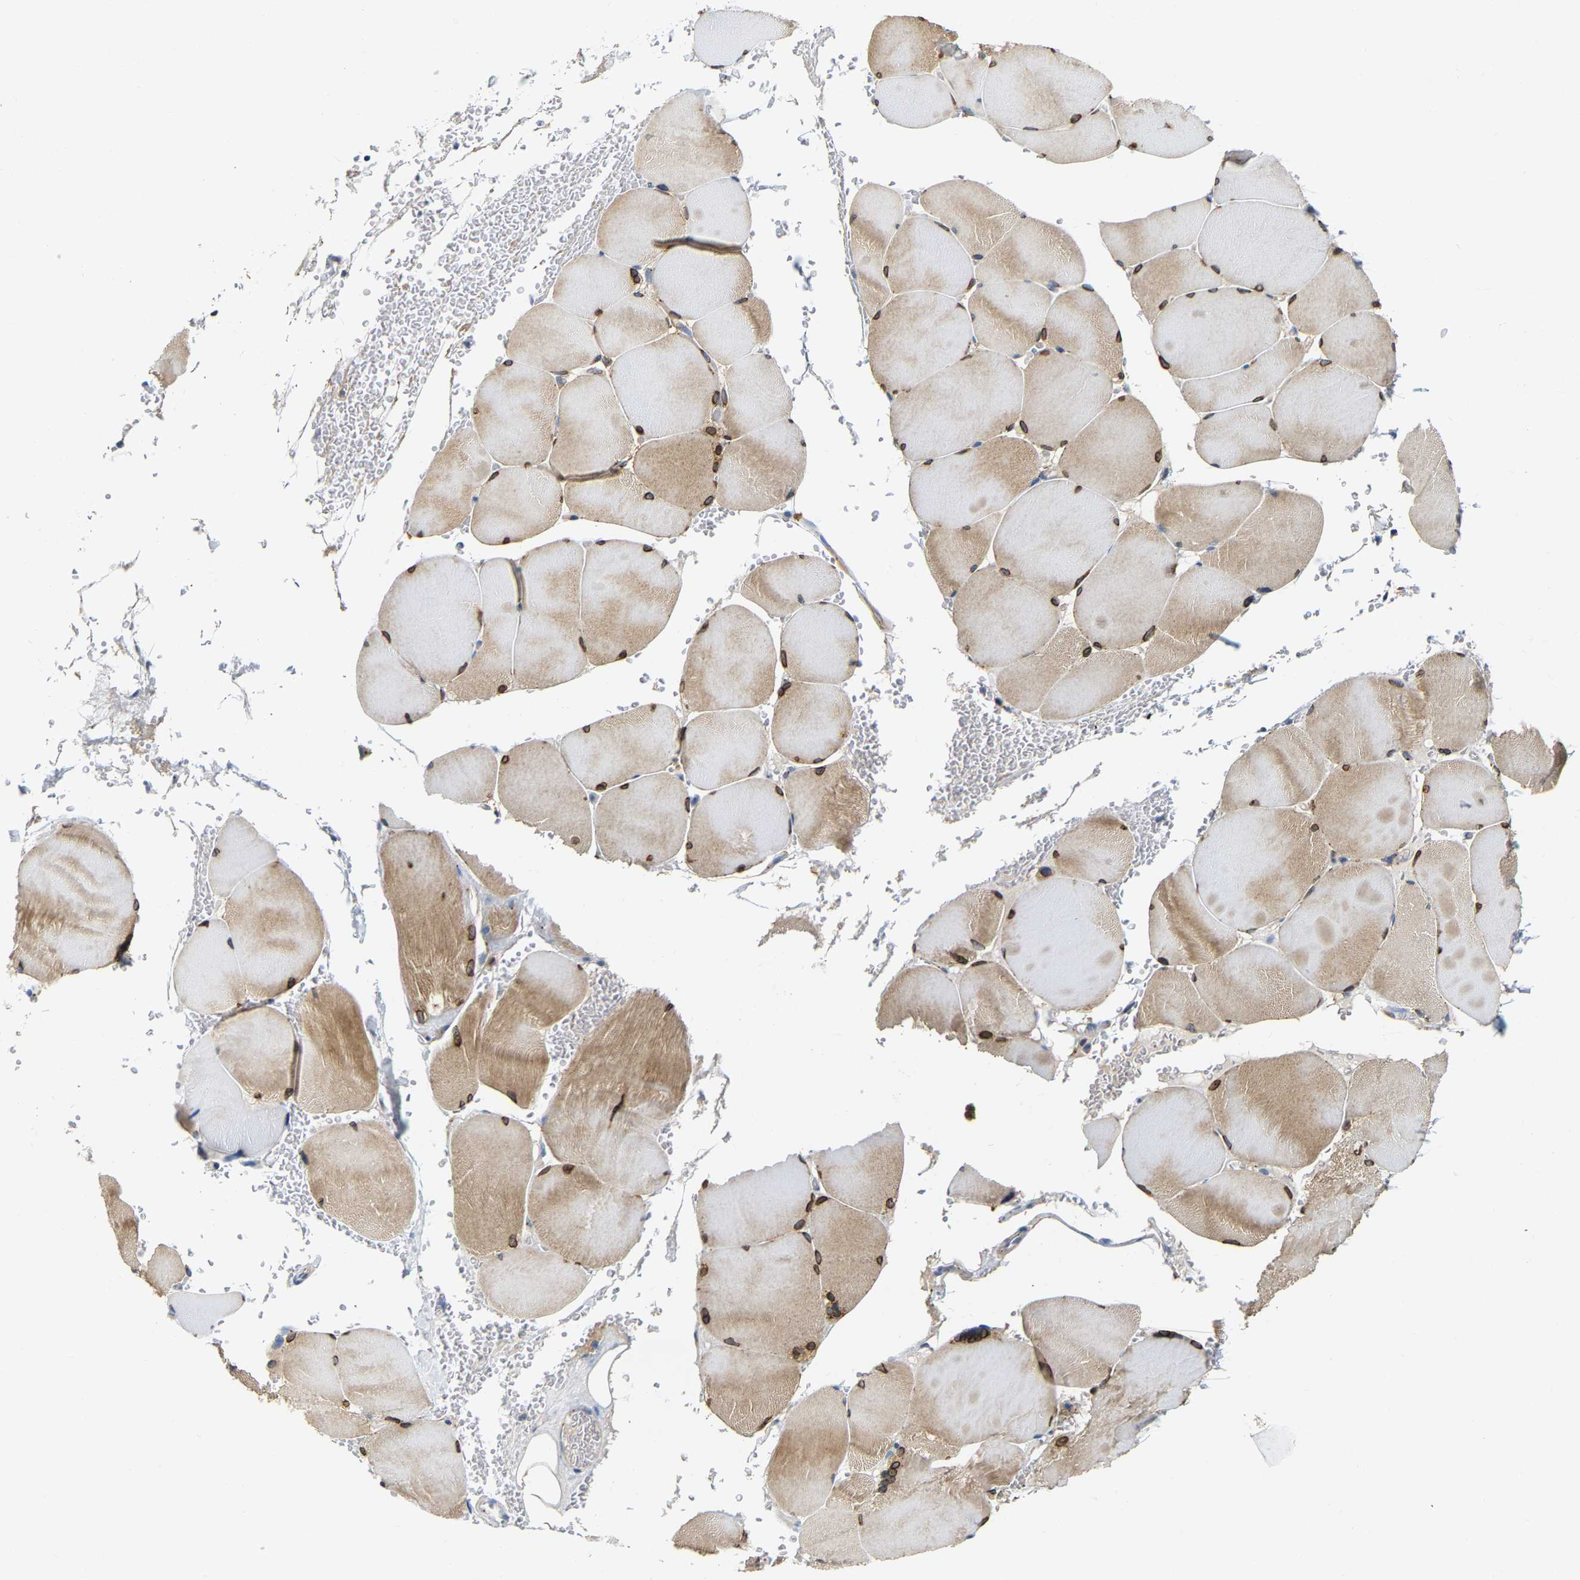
{"staining": {"intensity": "moderate", "quantity": ">75%", "location": "cytoplasmic/membranous"}, "tissue": "skeletal muscle", "cell_type": "Myocytes", "image_type": "normal", "snomed": [{"axis": "morphology", "description": "Normal tissue, NOS"}, {"axis": "topography", "description": "Skin"}, {"axis": "topography", "description": "Skeletal muscle"}], "caption": "A brown stain labels moderate cytoplasmic/membranous expression of a protein in myocytes of normal human skeletal muscle.", "gene": "PCNT", "patient": {"sex": "male", "age": 83}}